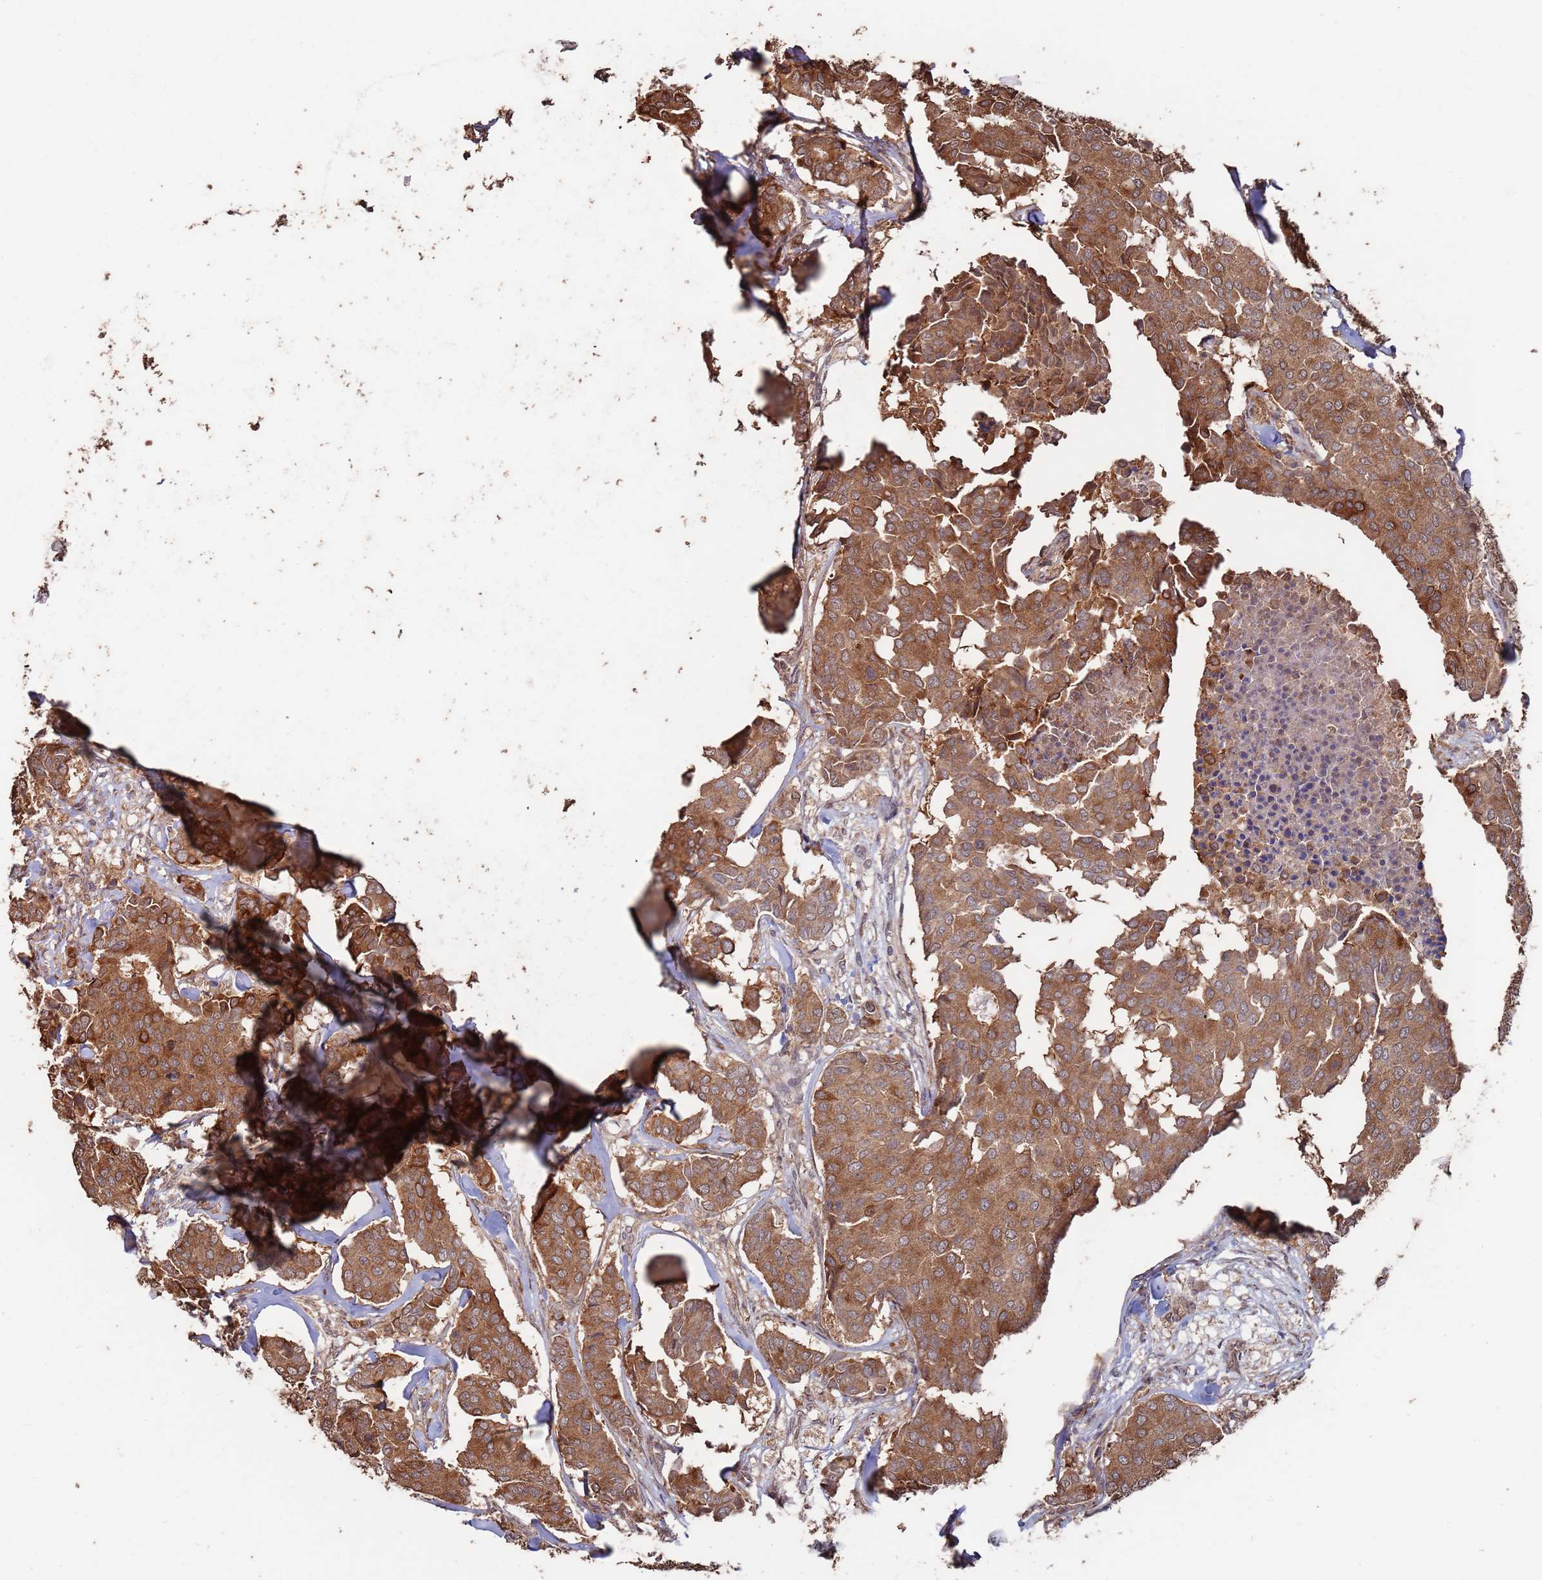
{"staining": {"intensity": "moderate", "quantity": ">75%", "location": "cytoplasmic/membranous"}, "tissue": "breast cancer", "cell_type": "Tumor cells", "image_type": "cancer", "snomed": [{"axis": "morphology", "description": "Duct carcinoma"}, {"axis": "topography", "description": "Breast"}], "caption": "Breast cancer (infiltrating ductal carcinoma) was stained to show a protein in brown. There is medium levels of moderate cytoplasmic/membranous expression in approximately >75% of tumor cells.", "gene": "PRR7", "patient": {"sex": "female", "age": 75}}